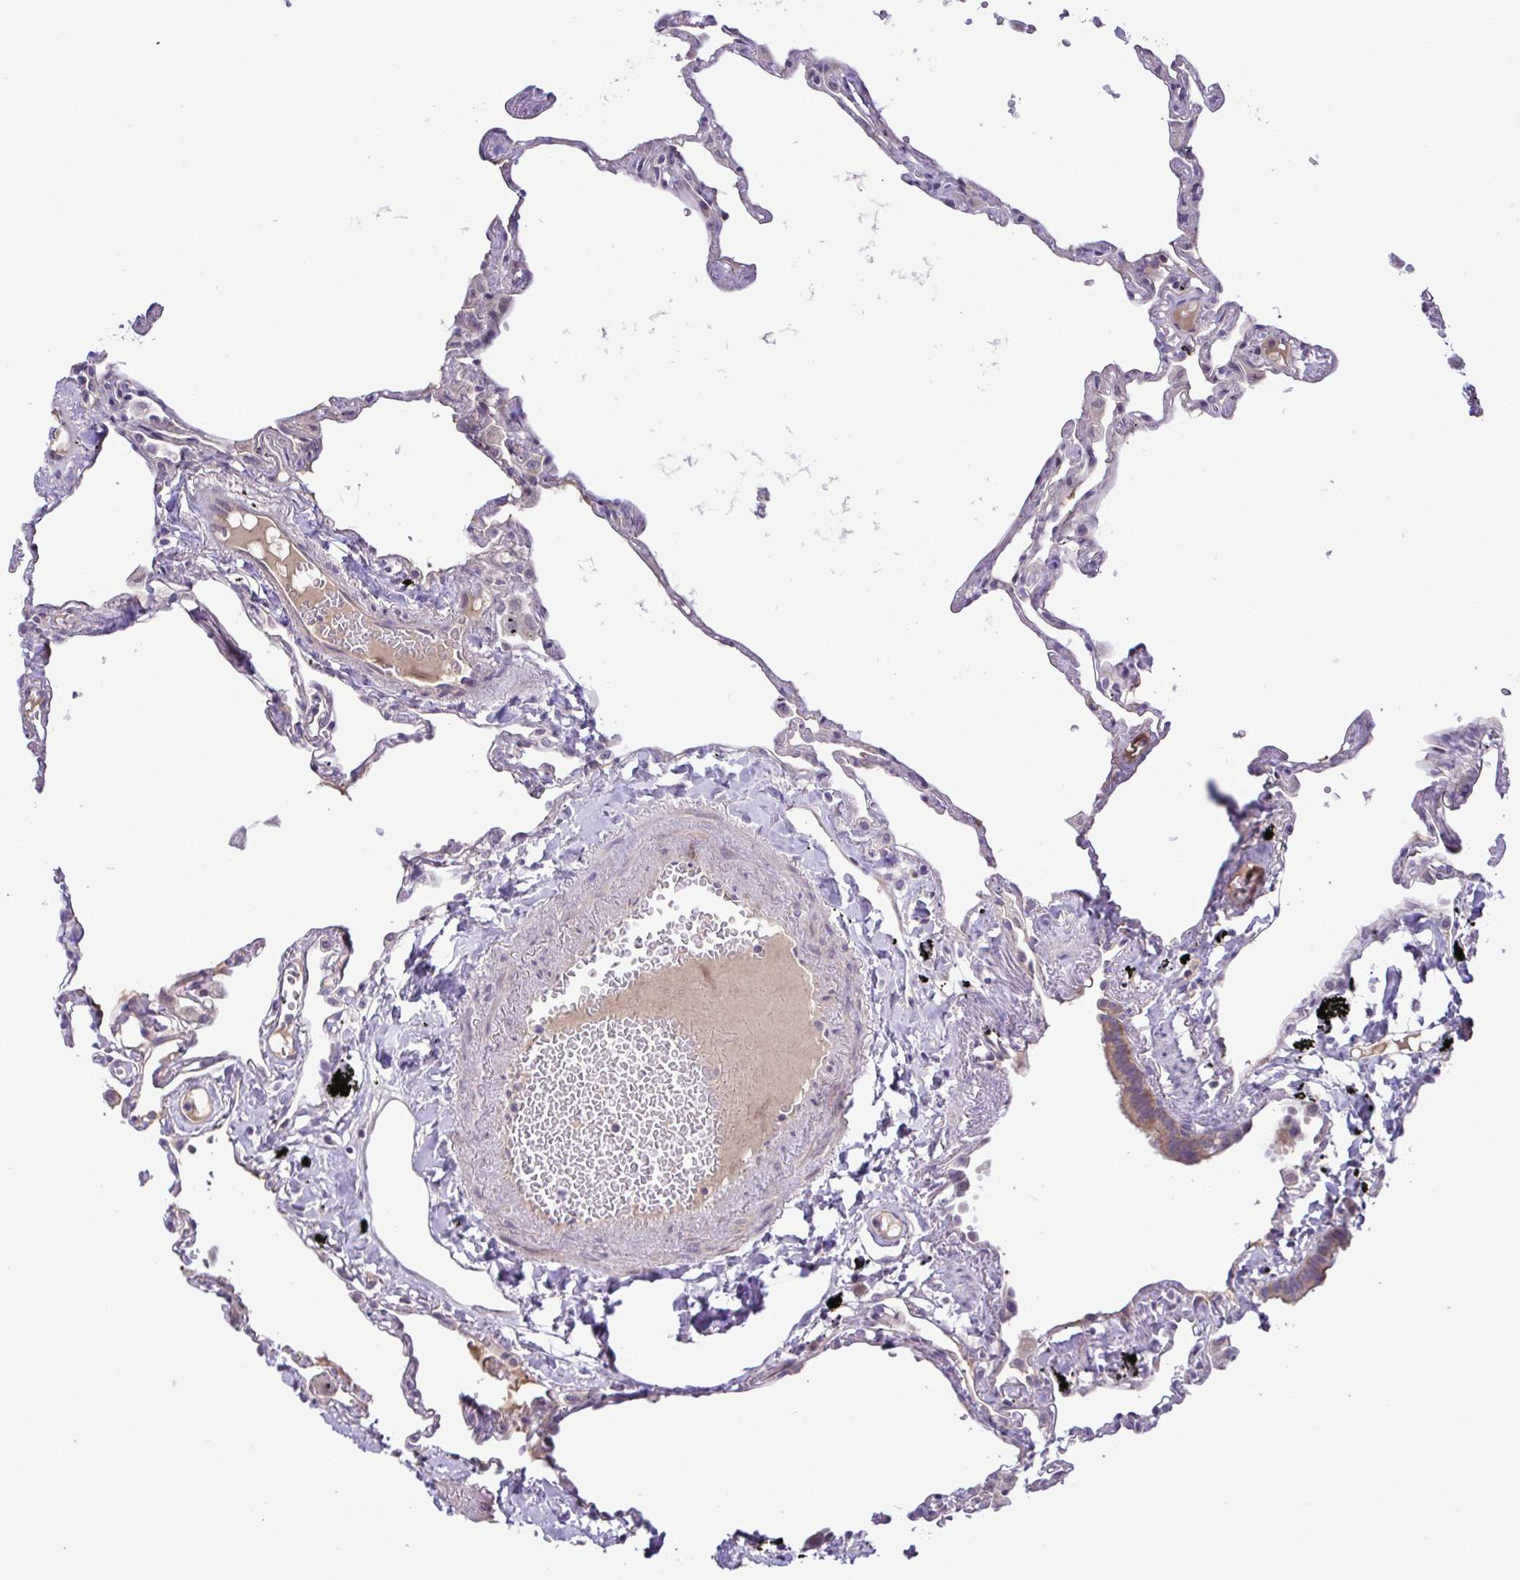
{"staining": {"intensity": "negative", "quantity": "none", "location": "none"}, "tissue": "lung", "cell_type": "Alveolar cells", "image_type": "normal", "snomed": [{"axis": "morphology", "description": "Normal tissue, NOS"}, {"axis": "topography", "description": "Lung"}], "caption": "Normal lung was stained to show a protein in brown. There is no significant expression in alveolar cells. (Stains: DAB IHC with hematoxylin counter stain, Microscopy: brightfield microscopy at high magnification).", "gene": "SYNPO2L", "patient": {"sex": "female", "age": 67}}